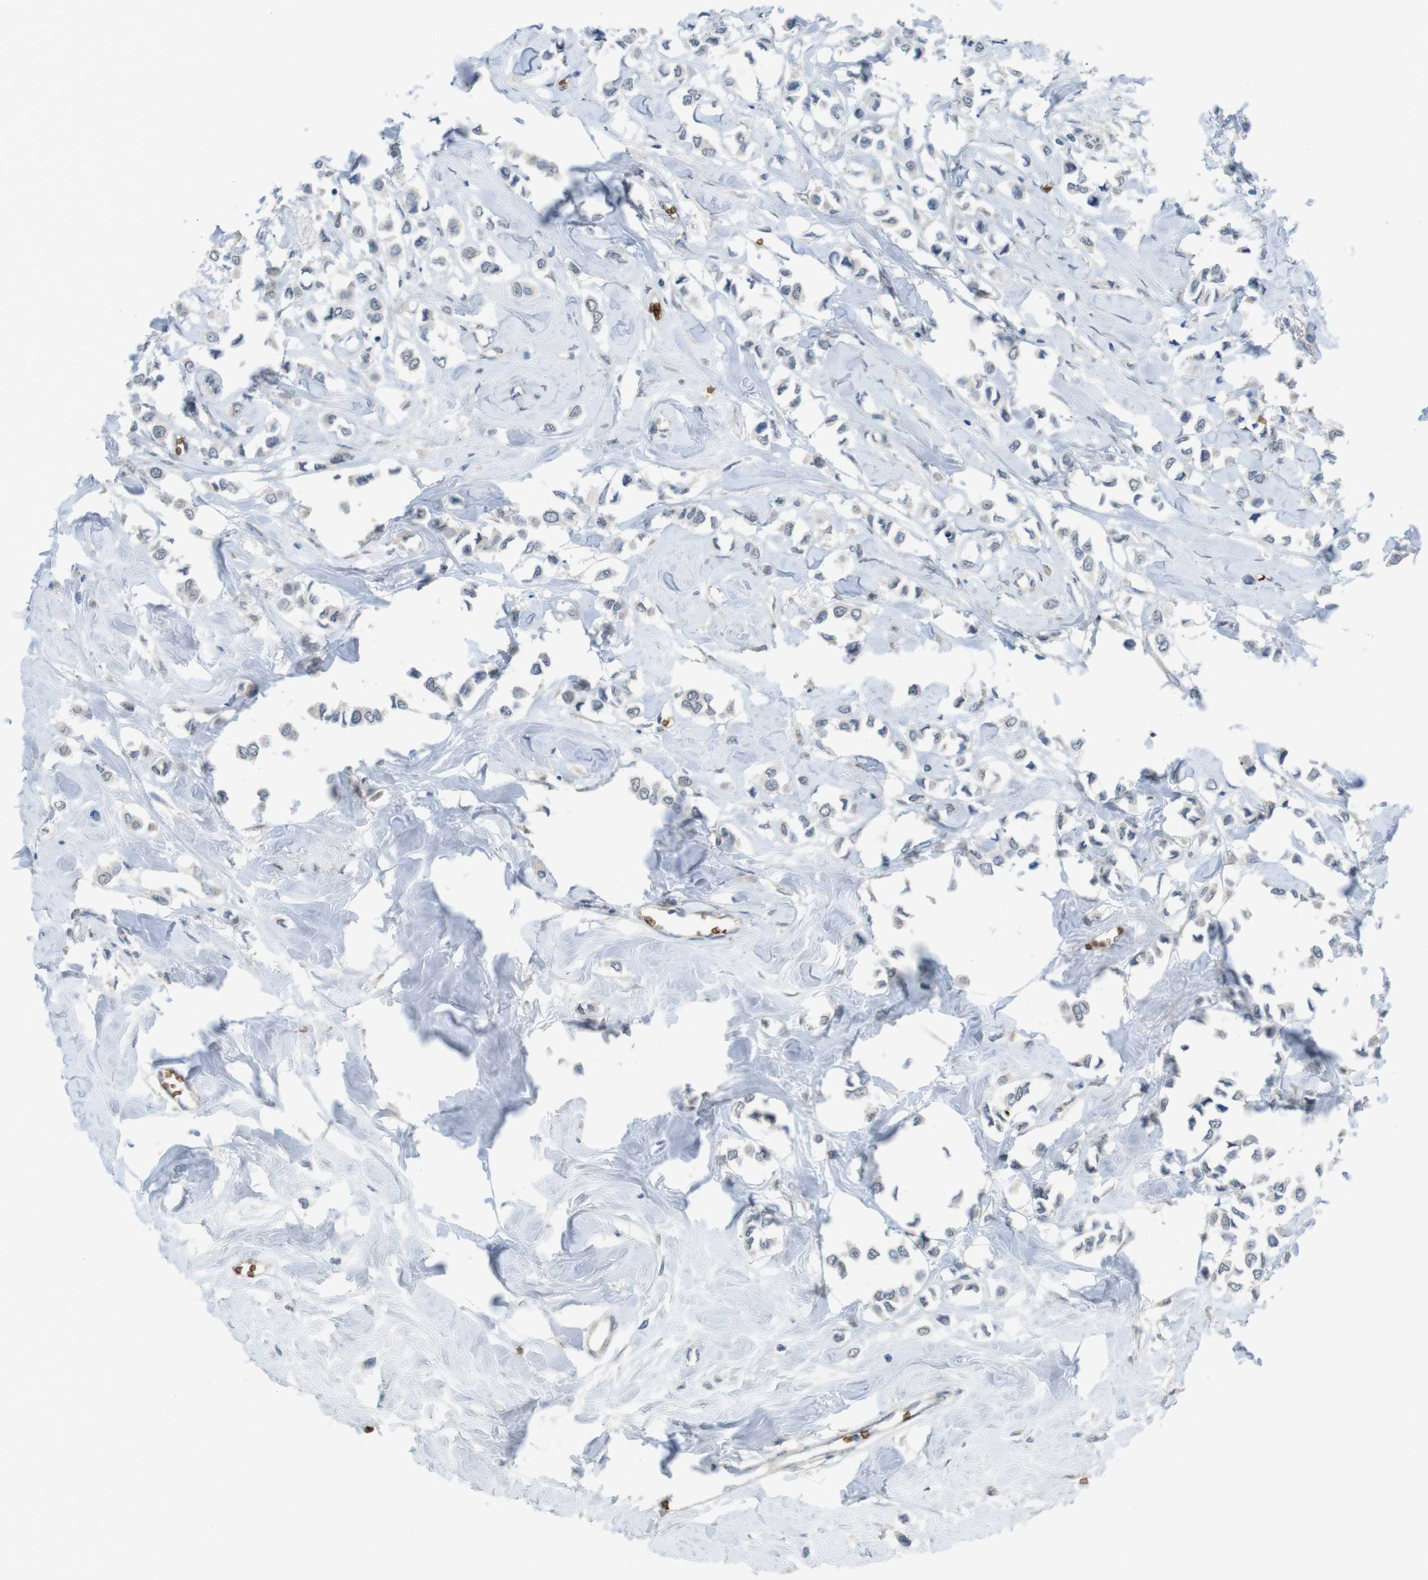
{"staining": {"intensity": "negative", "quantity": "none", "location": "none"}, "tissue": "breast cancer", "cell_type": "Tumor cells", "image_type": "cancer", "snomed": [{"axis": "morphology", "description": "Lobular carcinoma"}, {"axis": "topography", "description": "Breast"}], "caption": "The micrograph shows no staining of tumor cells in lobular carcinoma (breast). (Stains: DAB (3,3'-diaminobenzidine) immunohistochemistry with hematoxylin counter stain, Microscopy: brightfield microscopy at high magnification).", "gene": "GYPA", "patient": {"sex": "female", "age": 51}}